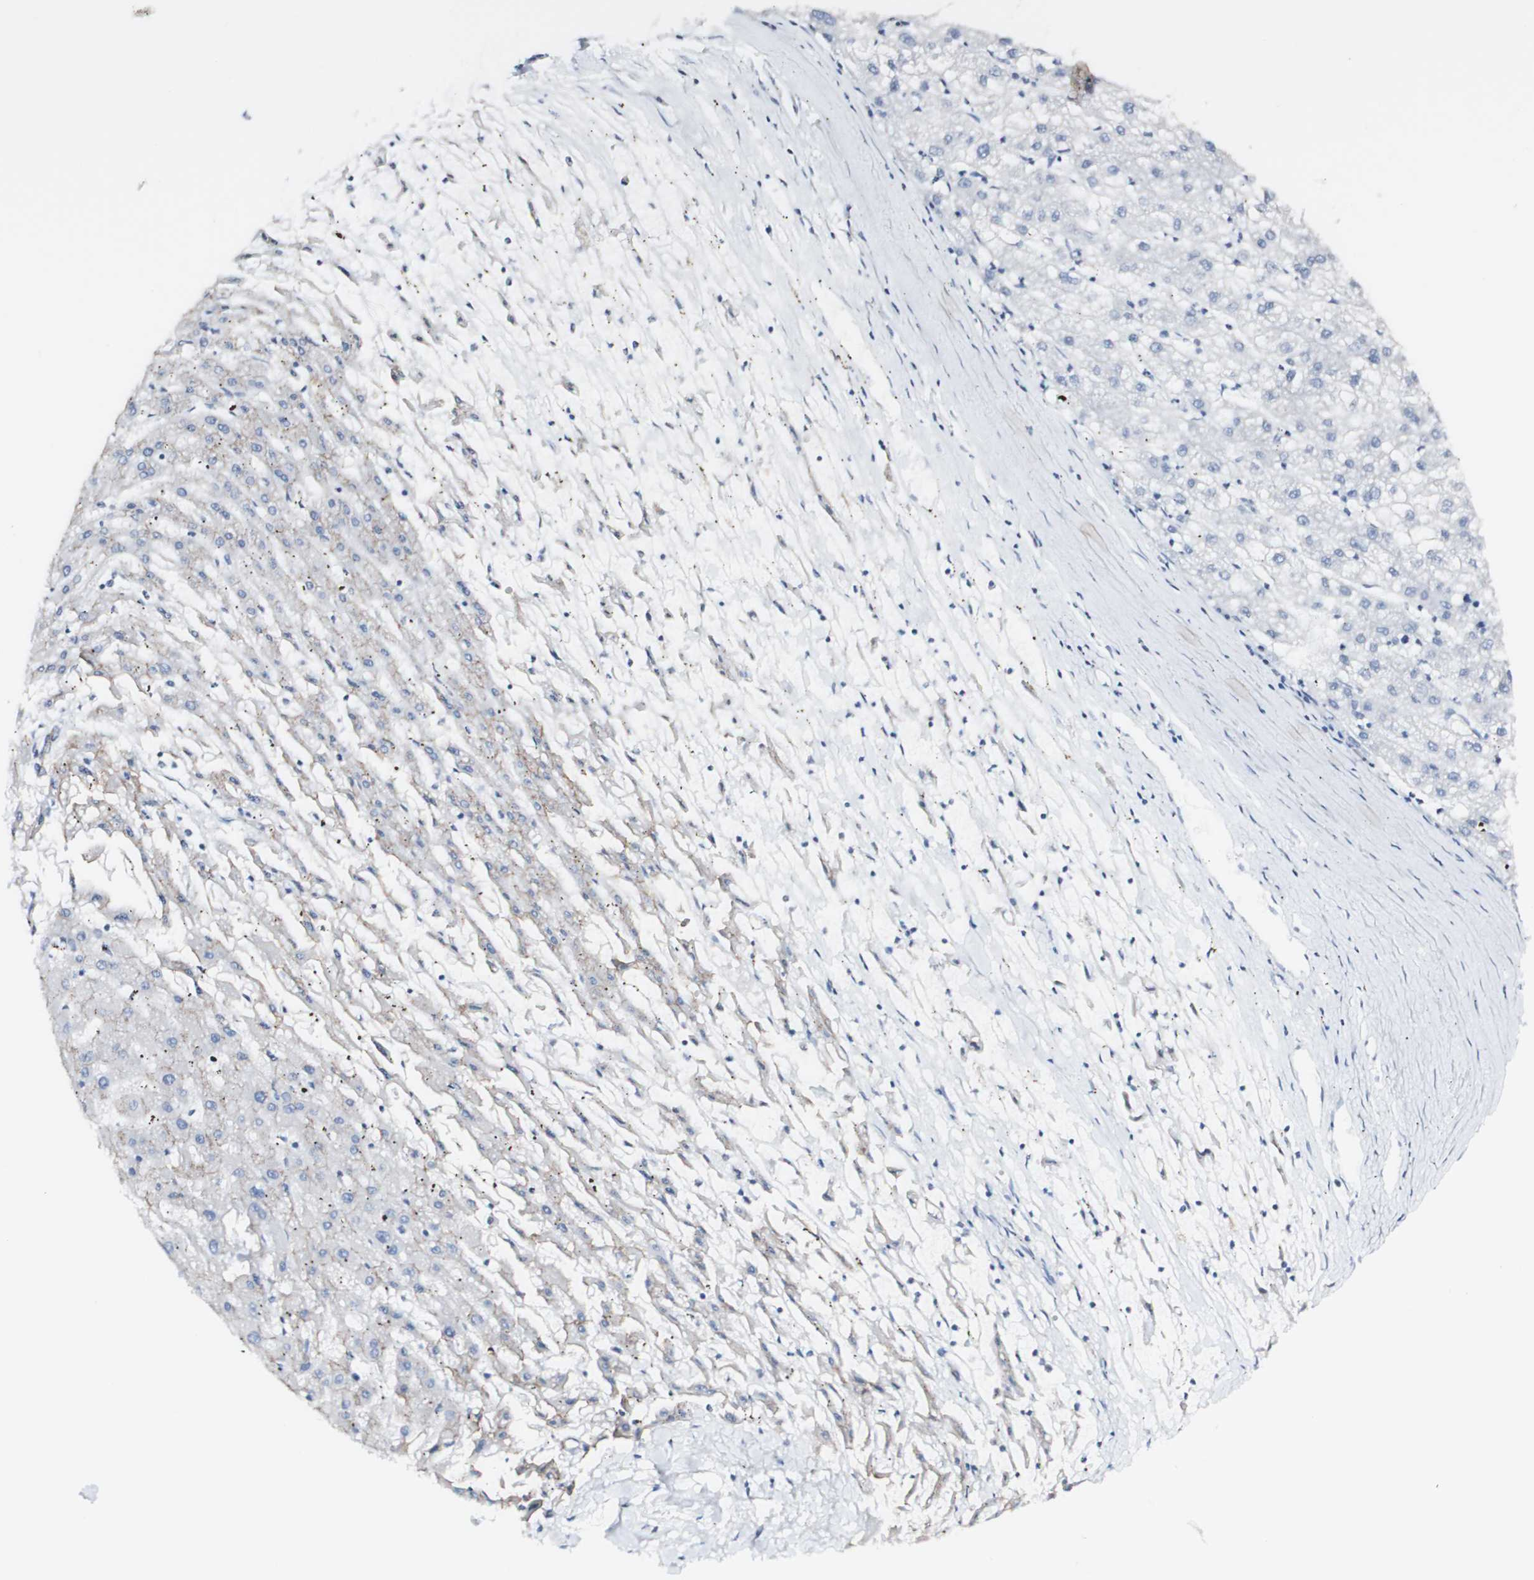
{"staining": {"intensity": "negative", "quantity": "none", "location": "none"}, "tissue": "liver cancer", "cell_type": "Tumor cells", "image_type": "cancer", "snomed": [{"axis": "morphology", "description": "Carcinoma, Hepatocellular, NOS"}, {"axis": "topography", "description": "Liver"}], "caption": "Immunohistochemical staining of liver hepatocellular carcinoma exhibits no significant positivity in tumor cells.", "gene": "DSC2", "patient": {"sex": "male", "age": 72}}